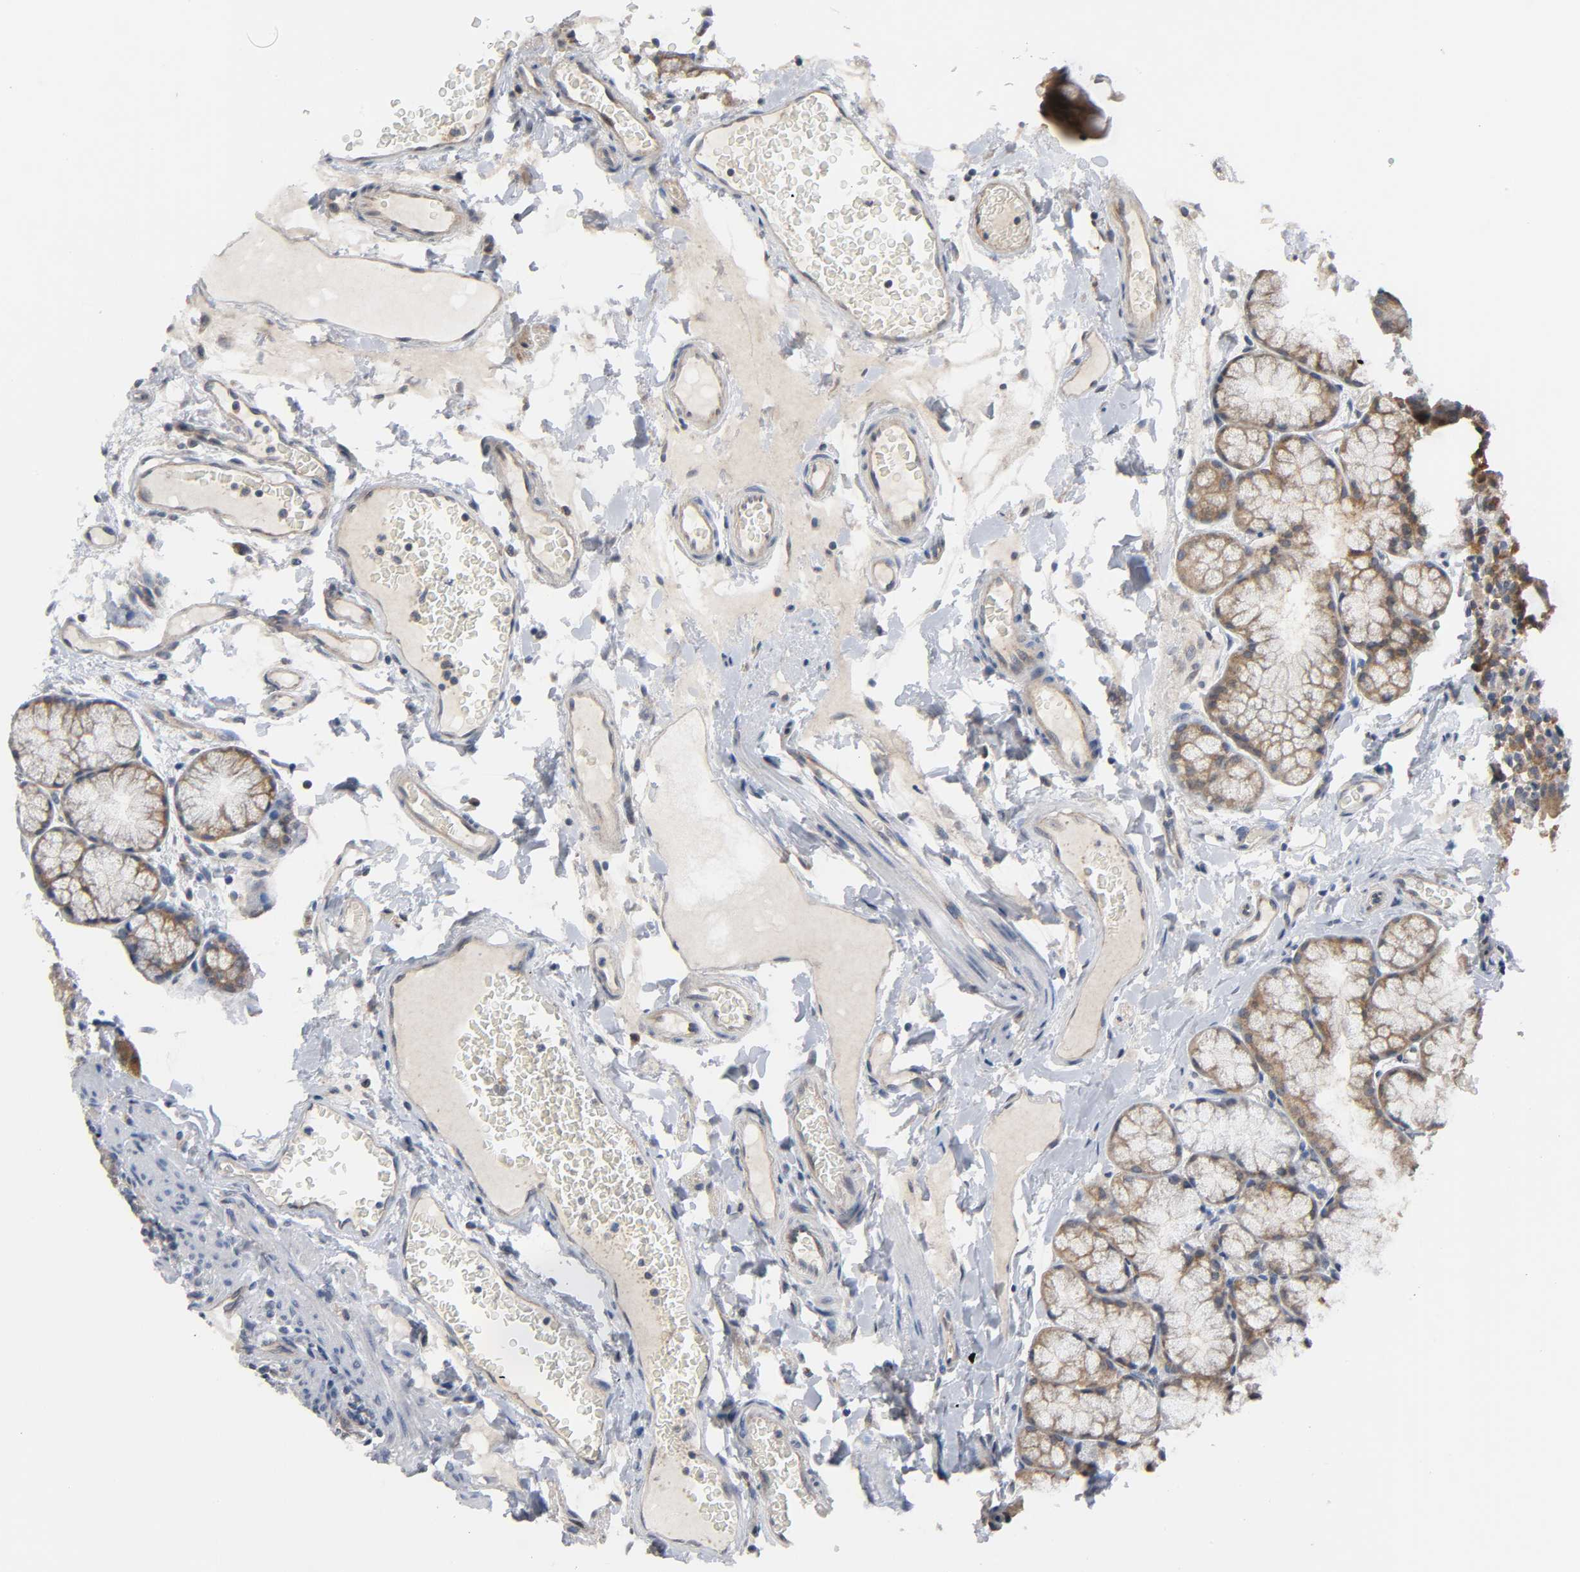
{"staining": {"intensity": "moderate", "quantity": ">75%", "location": "cytoplasmic/membranous"}, "tissue": "duodenum", "cell_type": "Glandular cells", "image_type": "normal", "snomed": [{"axis": "morphology", "description": "Normal tissue, NOS"}, {"axis": "topography", "description": "Duodenum"}], "caption": "A brown stain highlights moderate cytoplasmic/membranous expression of a protein in glandular cells of benign duodenum.", "gene": "HDAC6", "patient": {"sex": "male", "age": 50}}